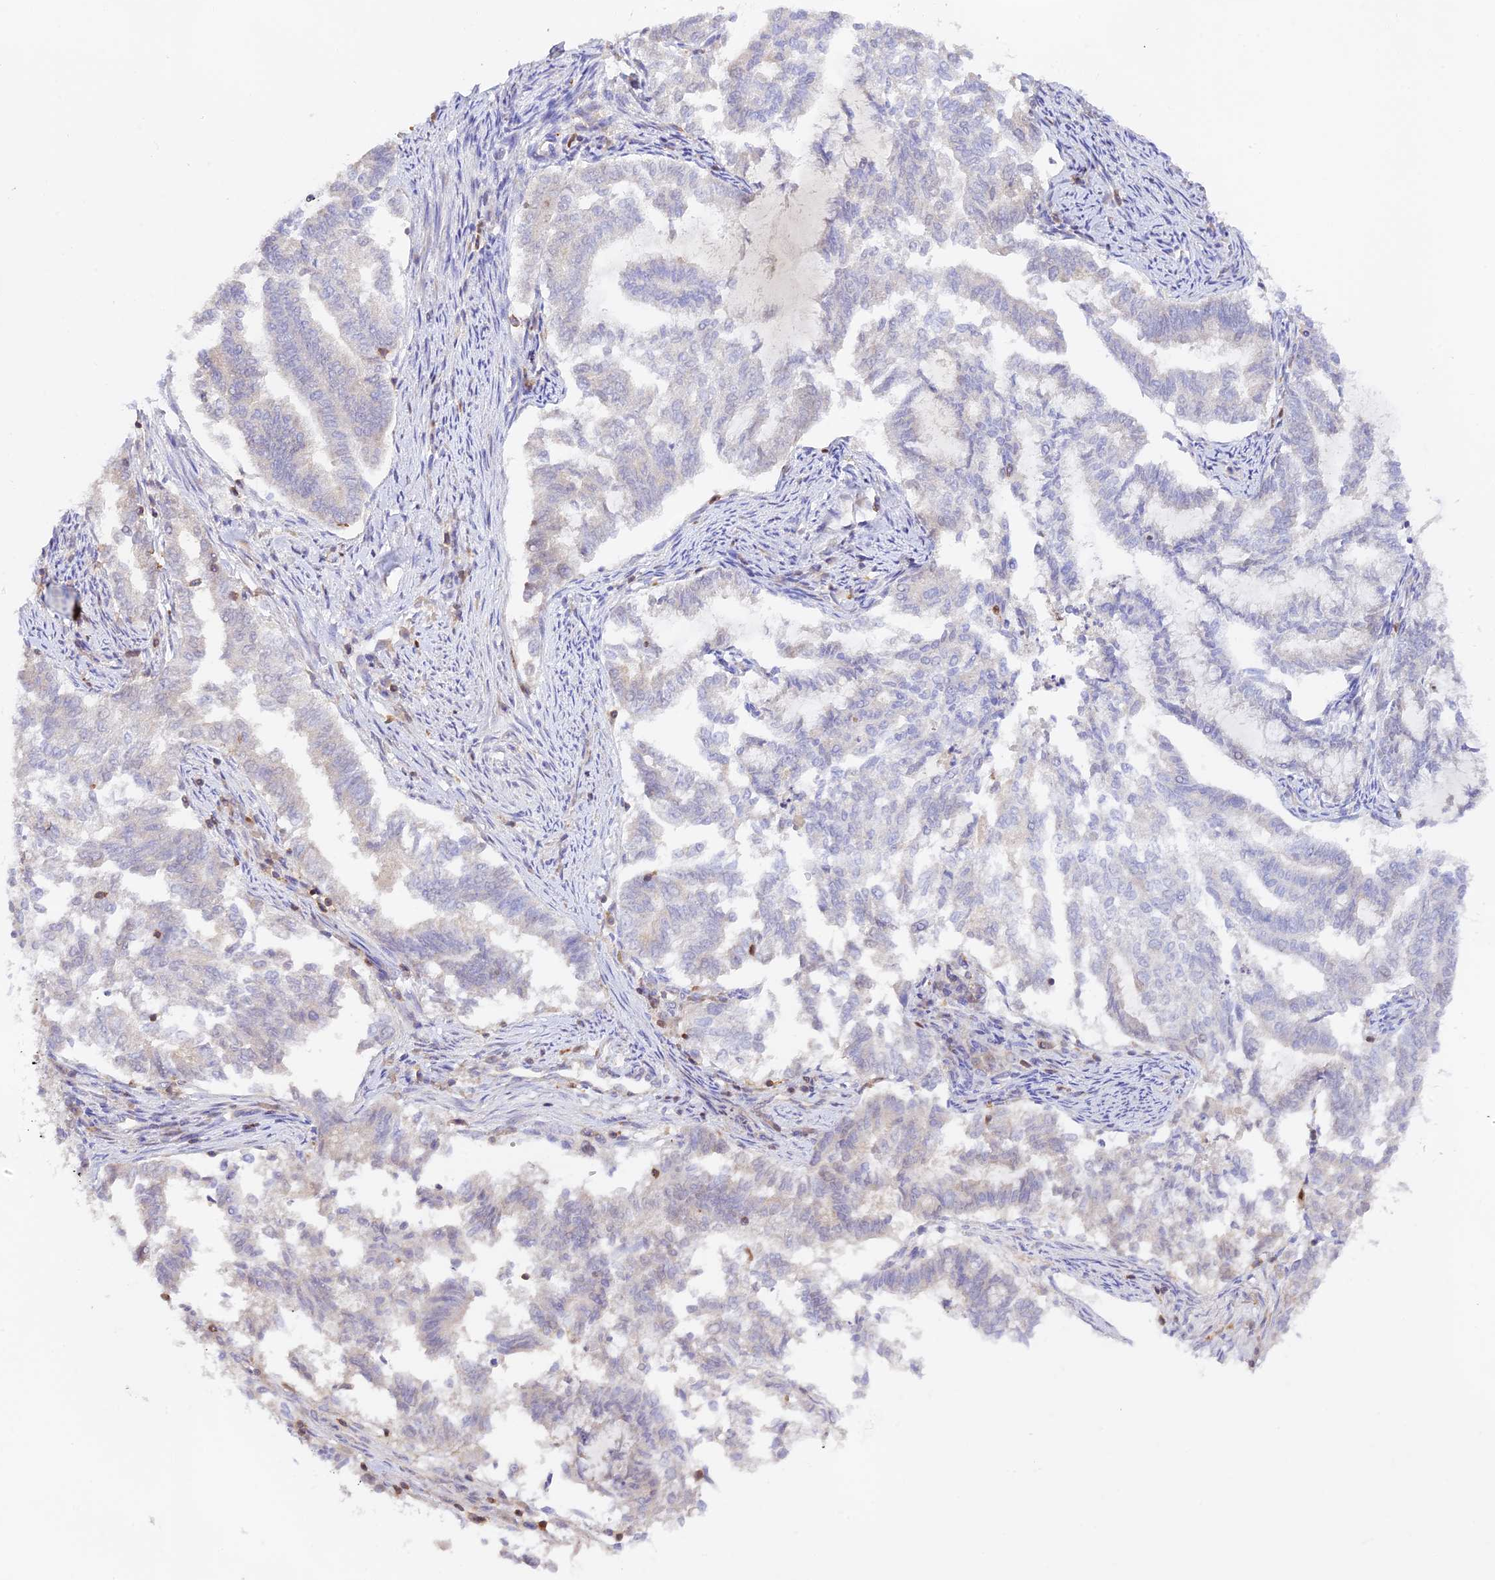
{"staining": {"intensity": "negative", "quantity": "none", "location": "none"}, "tissue": "endometrial cancer", "cell_type": "Tumor cells", "image_type": "cancer", "snomed": [{"axis": "morphology", "description": "Adenocarcinoma, NOS"}, {"axis": "topography", "description": "Endometrium"}], "caption": "This is an immunohistochemistry (IHC) image of human endometrial cancer (adenocarcinoma). There is no expression in tumor cells.", "gene": "DENND1C", "patient": {"sex": "female", "age": 79}}